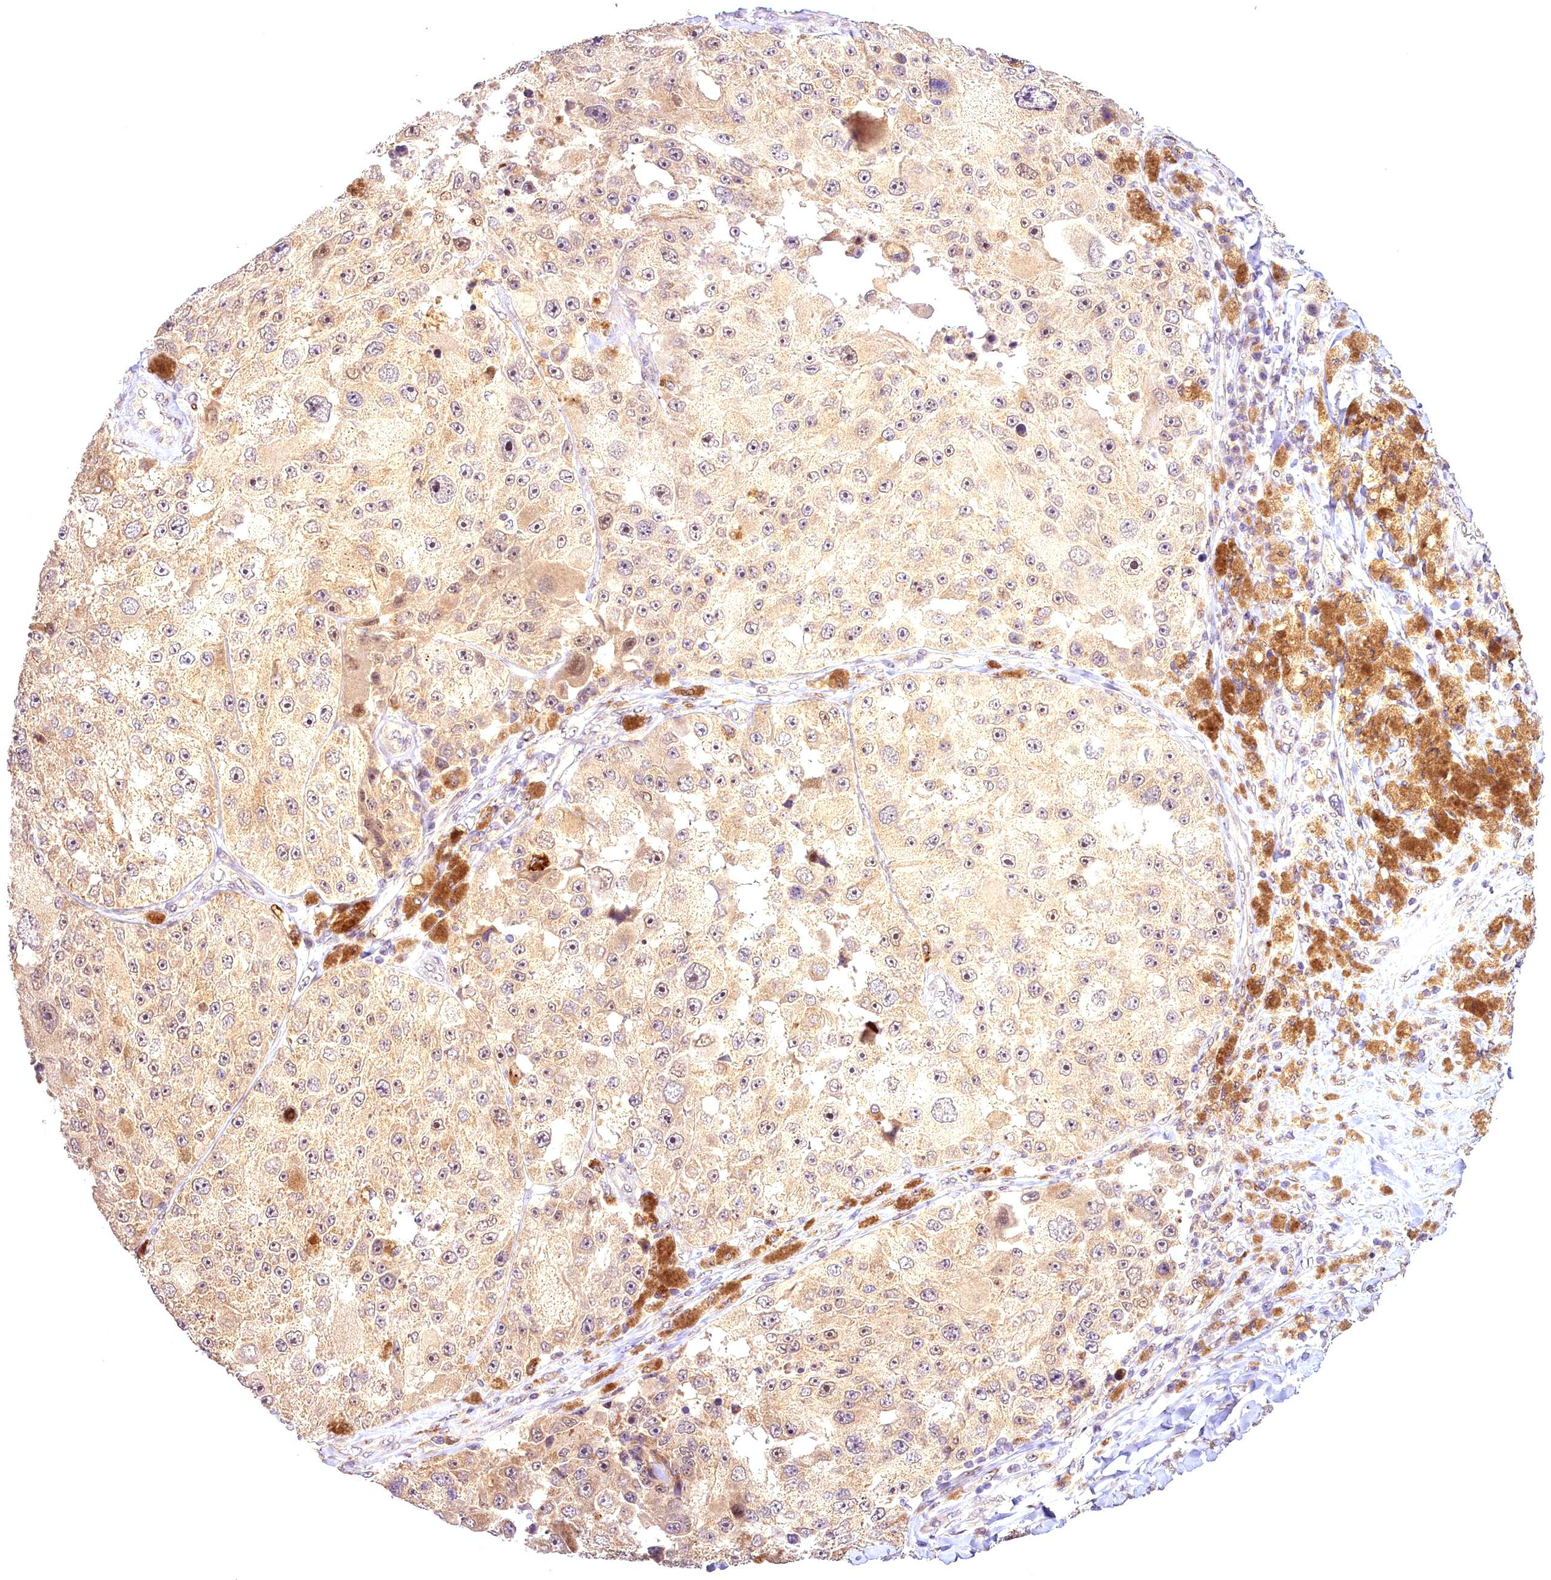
{"staining": {"intensity": "weak", "quantity": ">75%", "location": "cytoplasmic/membranous,nuclear"}, "tissue": "melanoma", "cell_type": "Tumor cells", "image_type": "cancer", "snomed": [{"axis": "morphology", "description": "Malignant melanoma, Metastatic site"}, {"axis": "topography", "description": "Lymph node"}], "caption": "This photomicrograph exhibits immunohistochemistry staining of human malignant melanoma (metastatic site), with low weak cytoplasmic/membranous and nuclear expression in about >75% of tumor cells.", "gene": "AP1M1", "patient": {"sex": "male", "age": 62}}